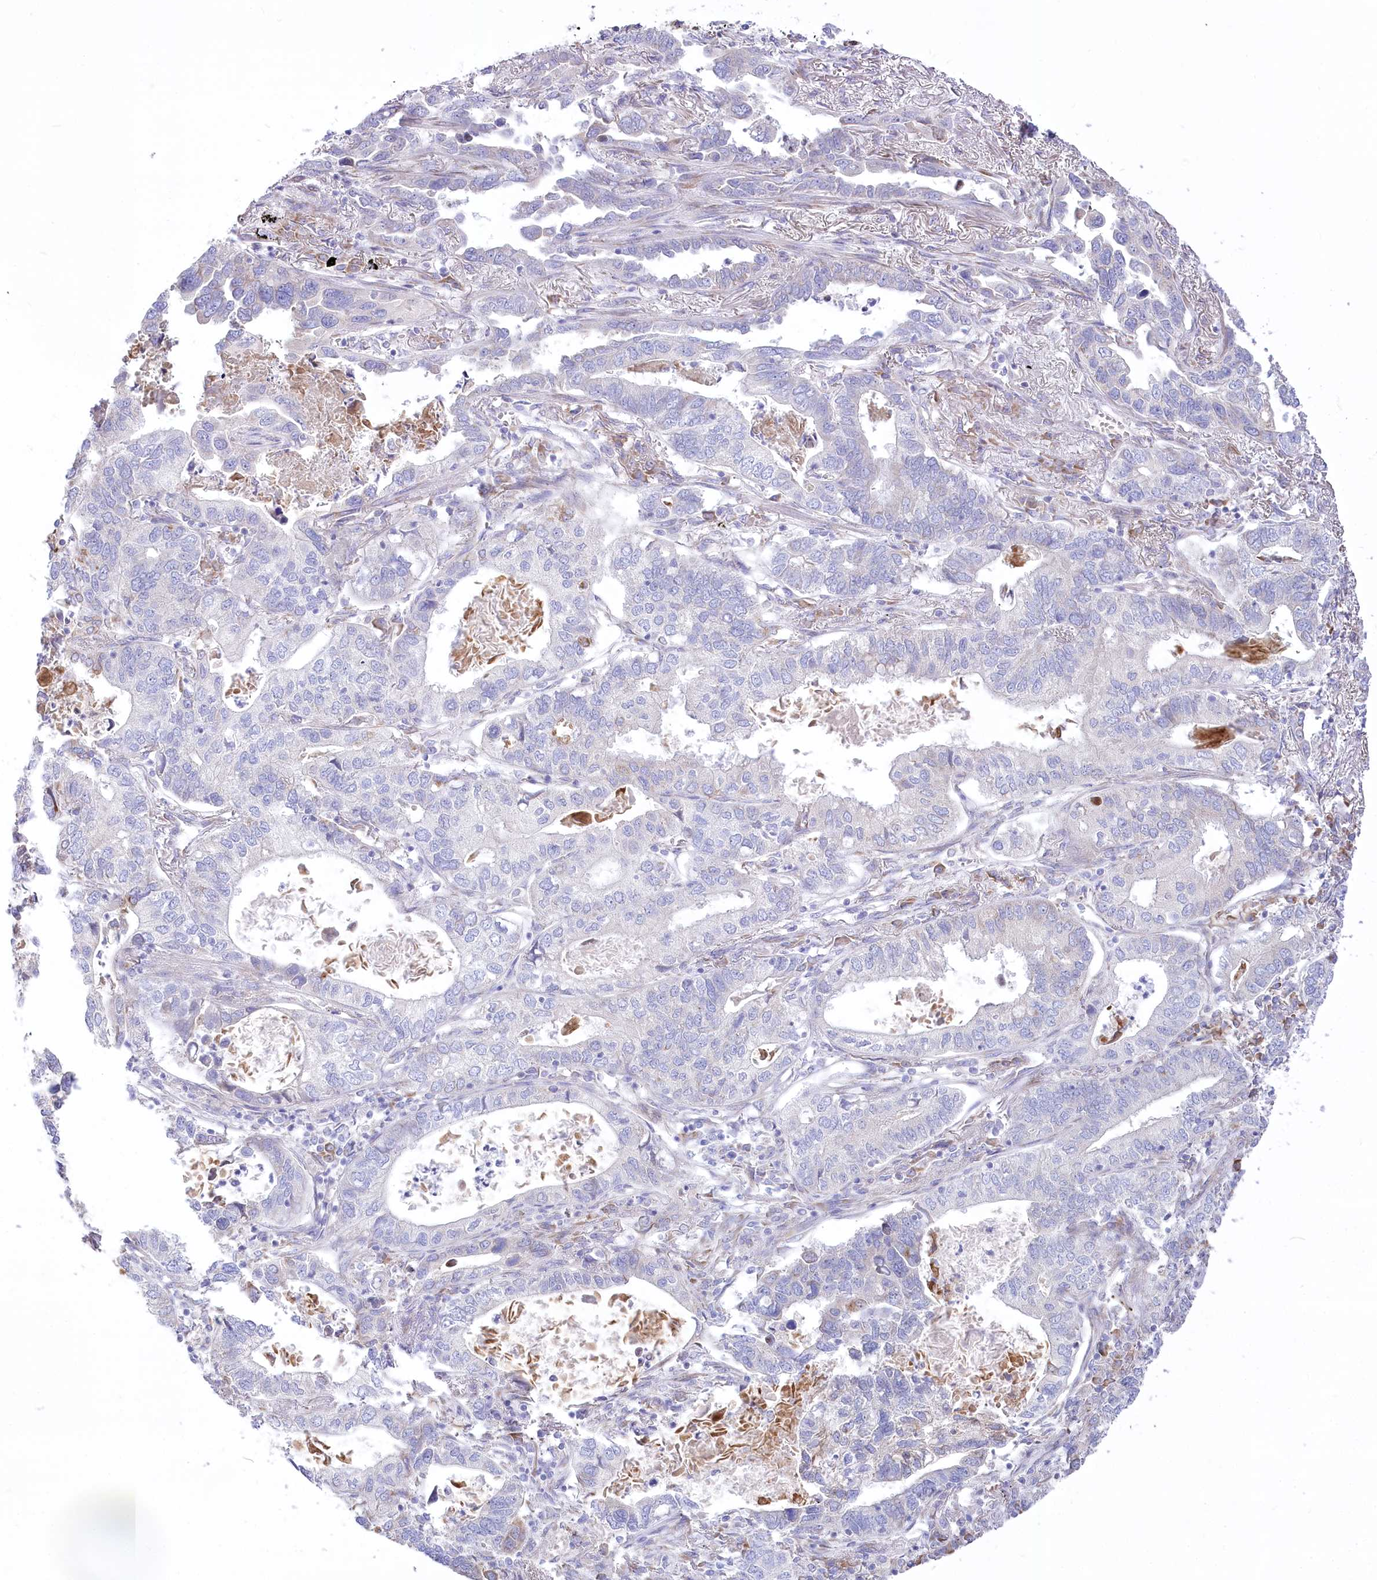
{"staining": {"intensity": "negative", "quantity": "none", "location": "none"}, "tissue": "lung cancer", "cell_type": "Tumor cells", "image_type": "cancer", "snomed": [{"axis": "morphology", "description": "Adenocarcinoma, NOS"}, {"axis": "topography", "description": "Lung"}], "caption": "An image of adenocarcinoma (lung) stained for a protein shows no brown staining in tumor cells.", "gene": "STT3B", "patient": {"sex": "male", "age": 67}}